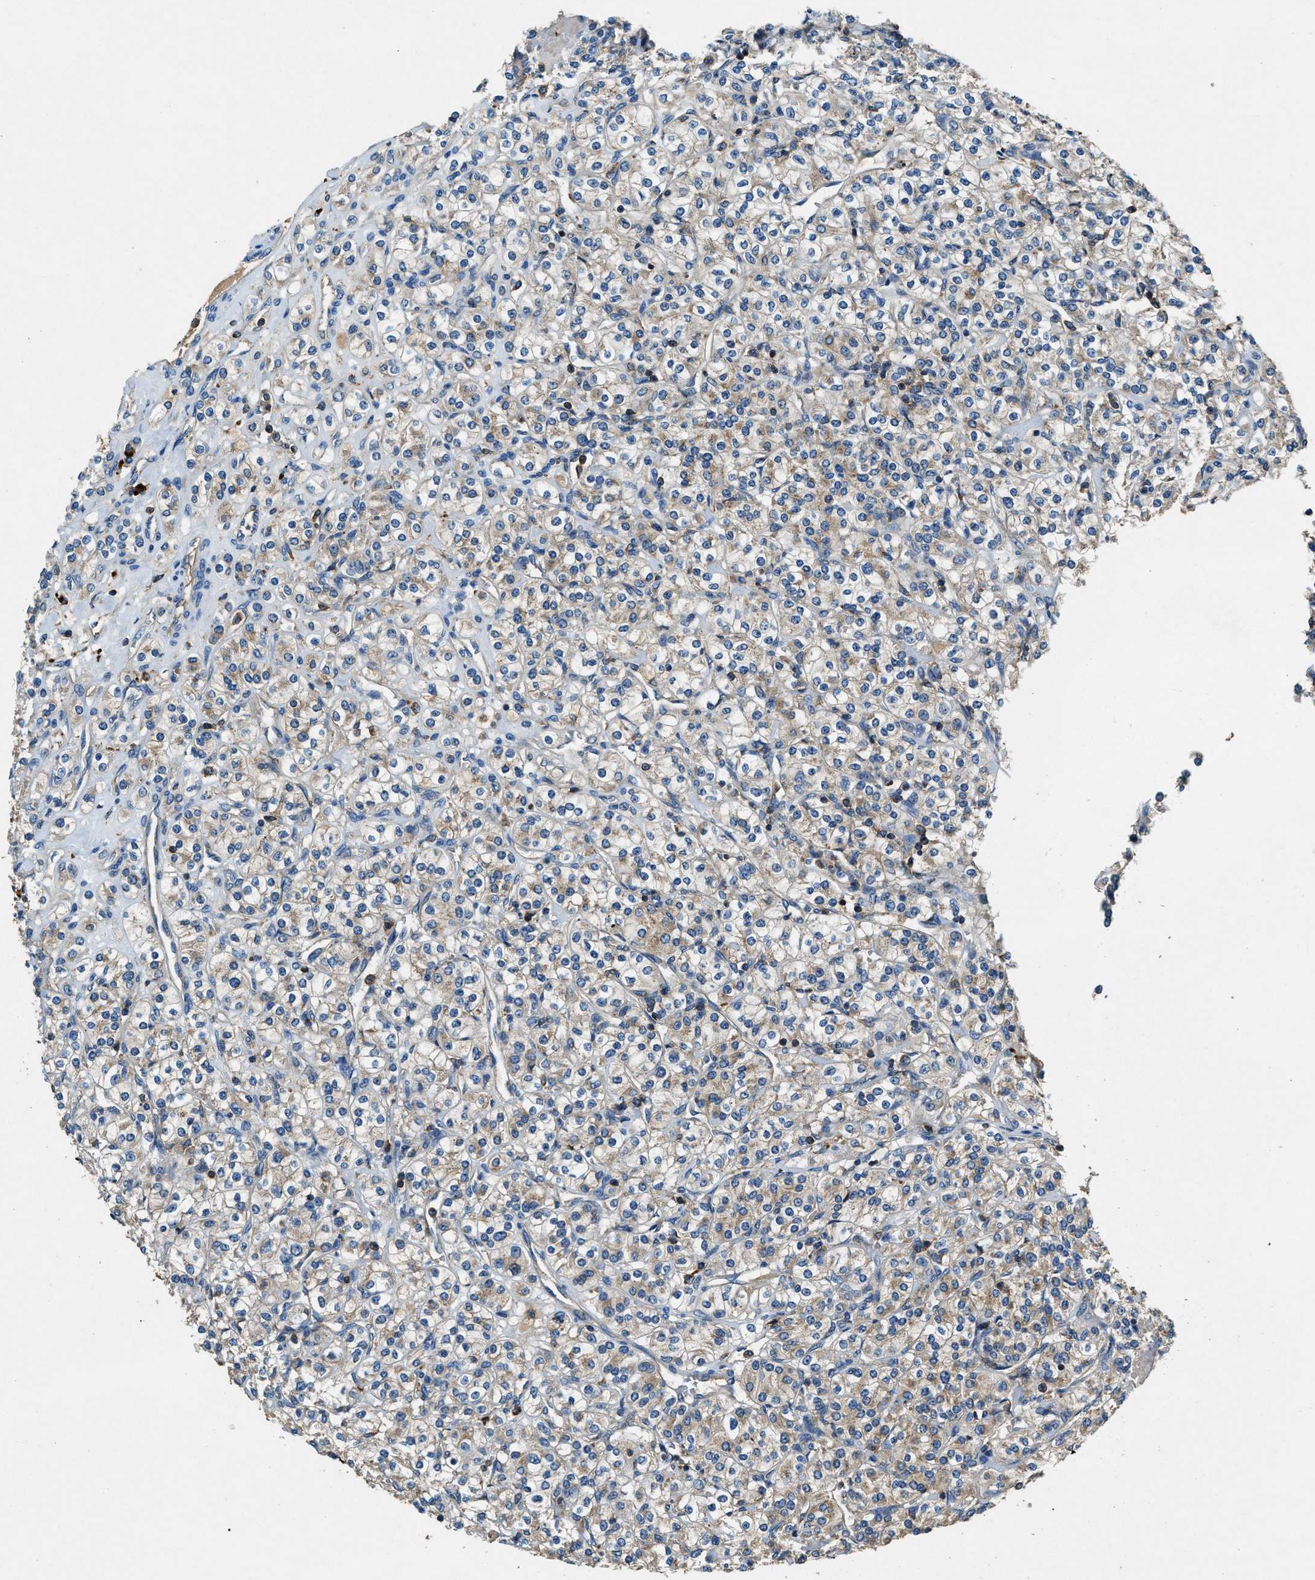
{"staining": {"intensity": "weak", "quantity": "<25%", "location": "cytoplasmic/membranous"}, "tissue": "renal cancer", "cell_type": "Tumor cells", "image_type": "cancer", "snomed": [{"axis": "morphology", "description": "Adenocarcinoma, NOS"}, {"axis": "topography", "description": "Kidney"}], "caption": "Renal adenocarcinoma stained for a protein using immunohistochemistry displays no staining tumor cells.", "gene": "BLOC1S1", "patient": {"sex": "male", "age": 77}}